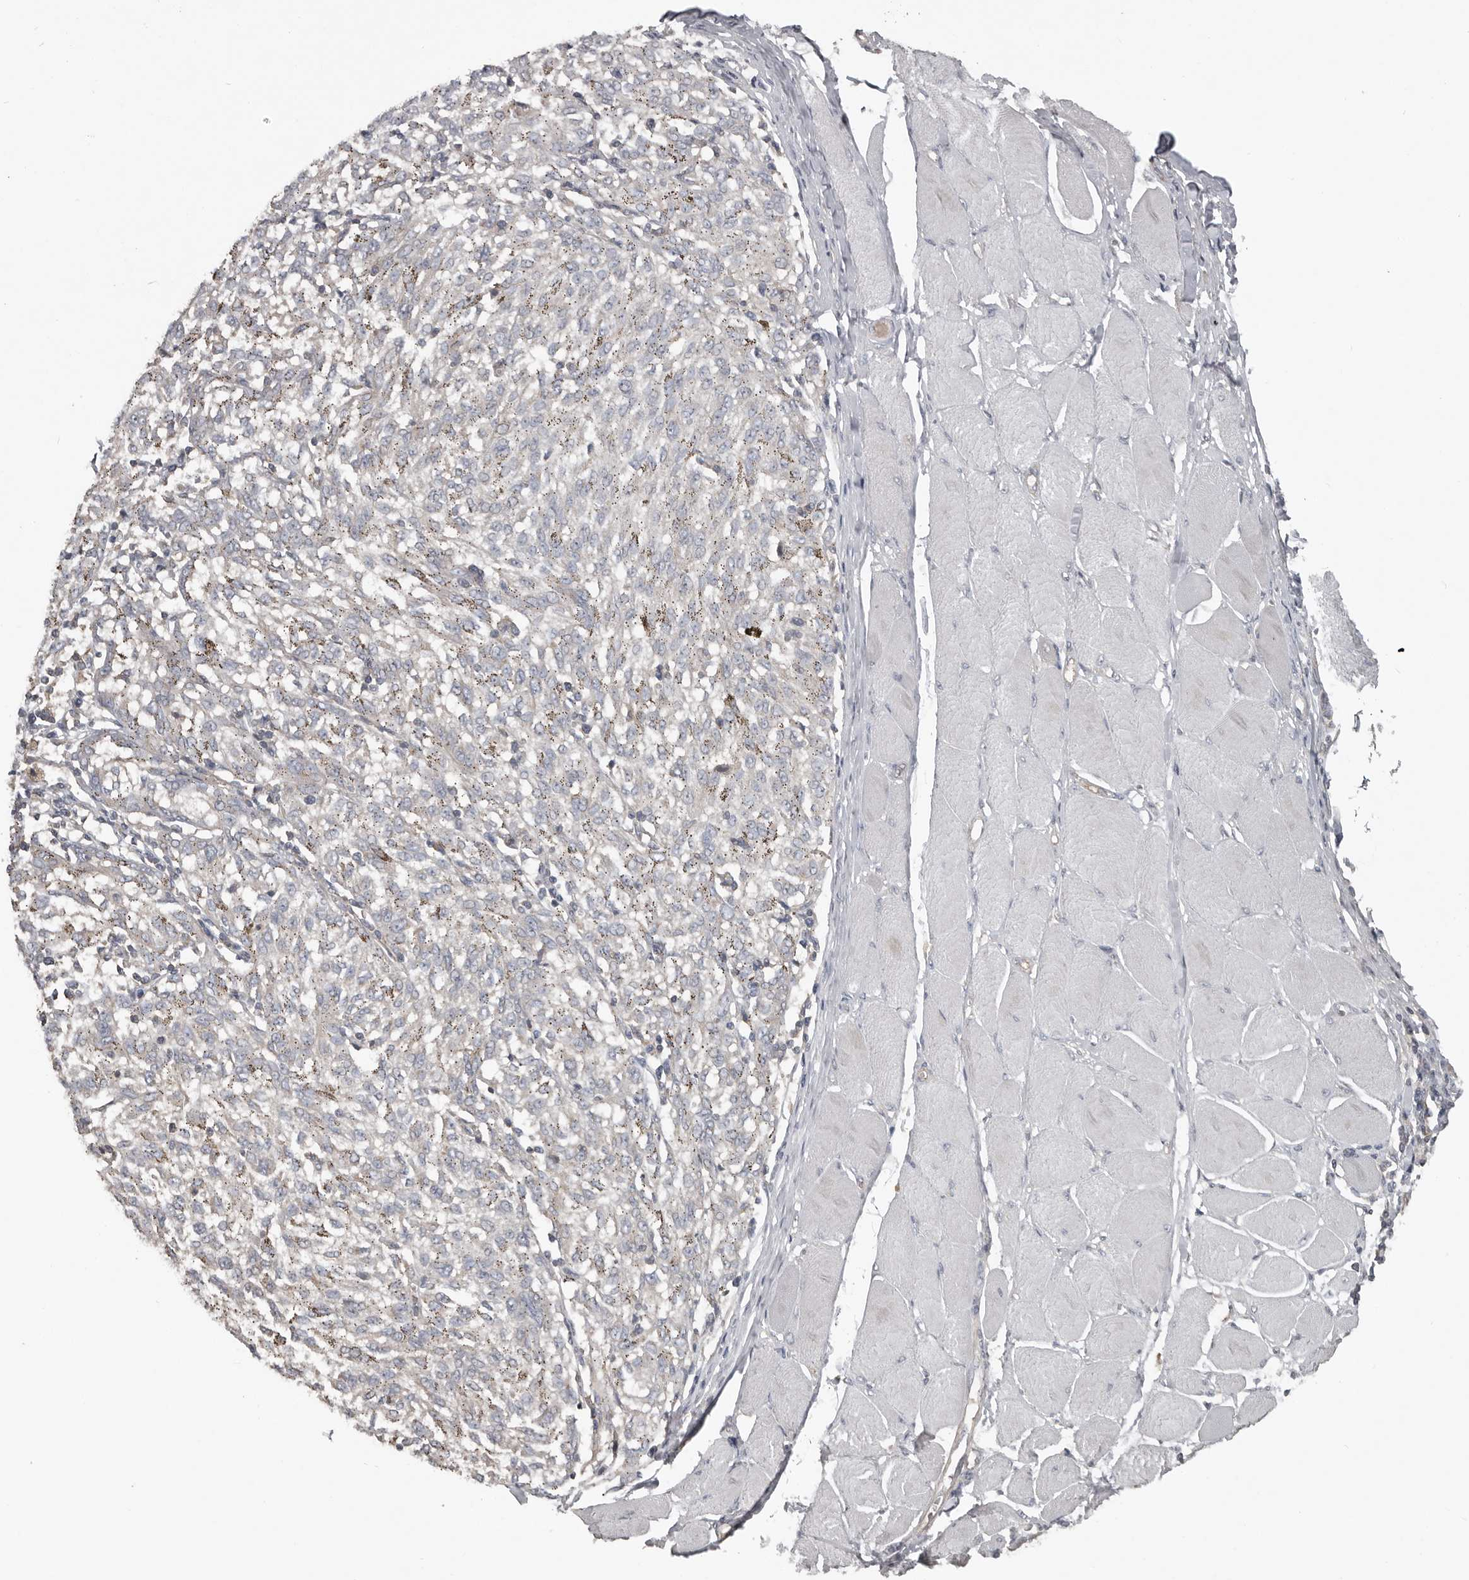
{"staining": {"intensity": "negative", "quantity": "none", "location": "none"}, "tissue": "melanoma", "cell_type": "Tumor cells", "image_type": "cancer", "snomed": [{"axis": "morphology", "description": "Malignant melanoma, NOS"}, {"axis": "topography", "description": "Skin"}], "caption": "This is an immunohistochemistry photomicrograph of malignant melanoma. There is no expression in tumor cells.", "gene": "CA6", "patient": {"sex": "female", "age": 72}}